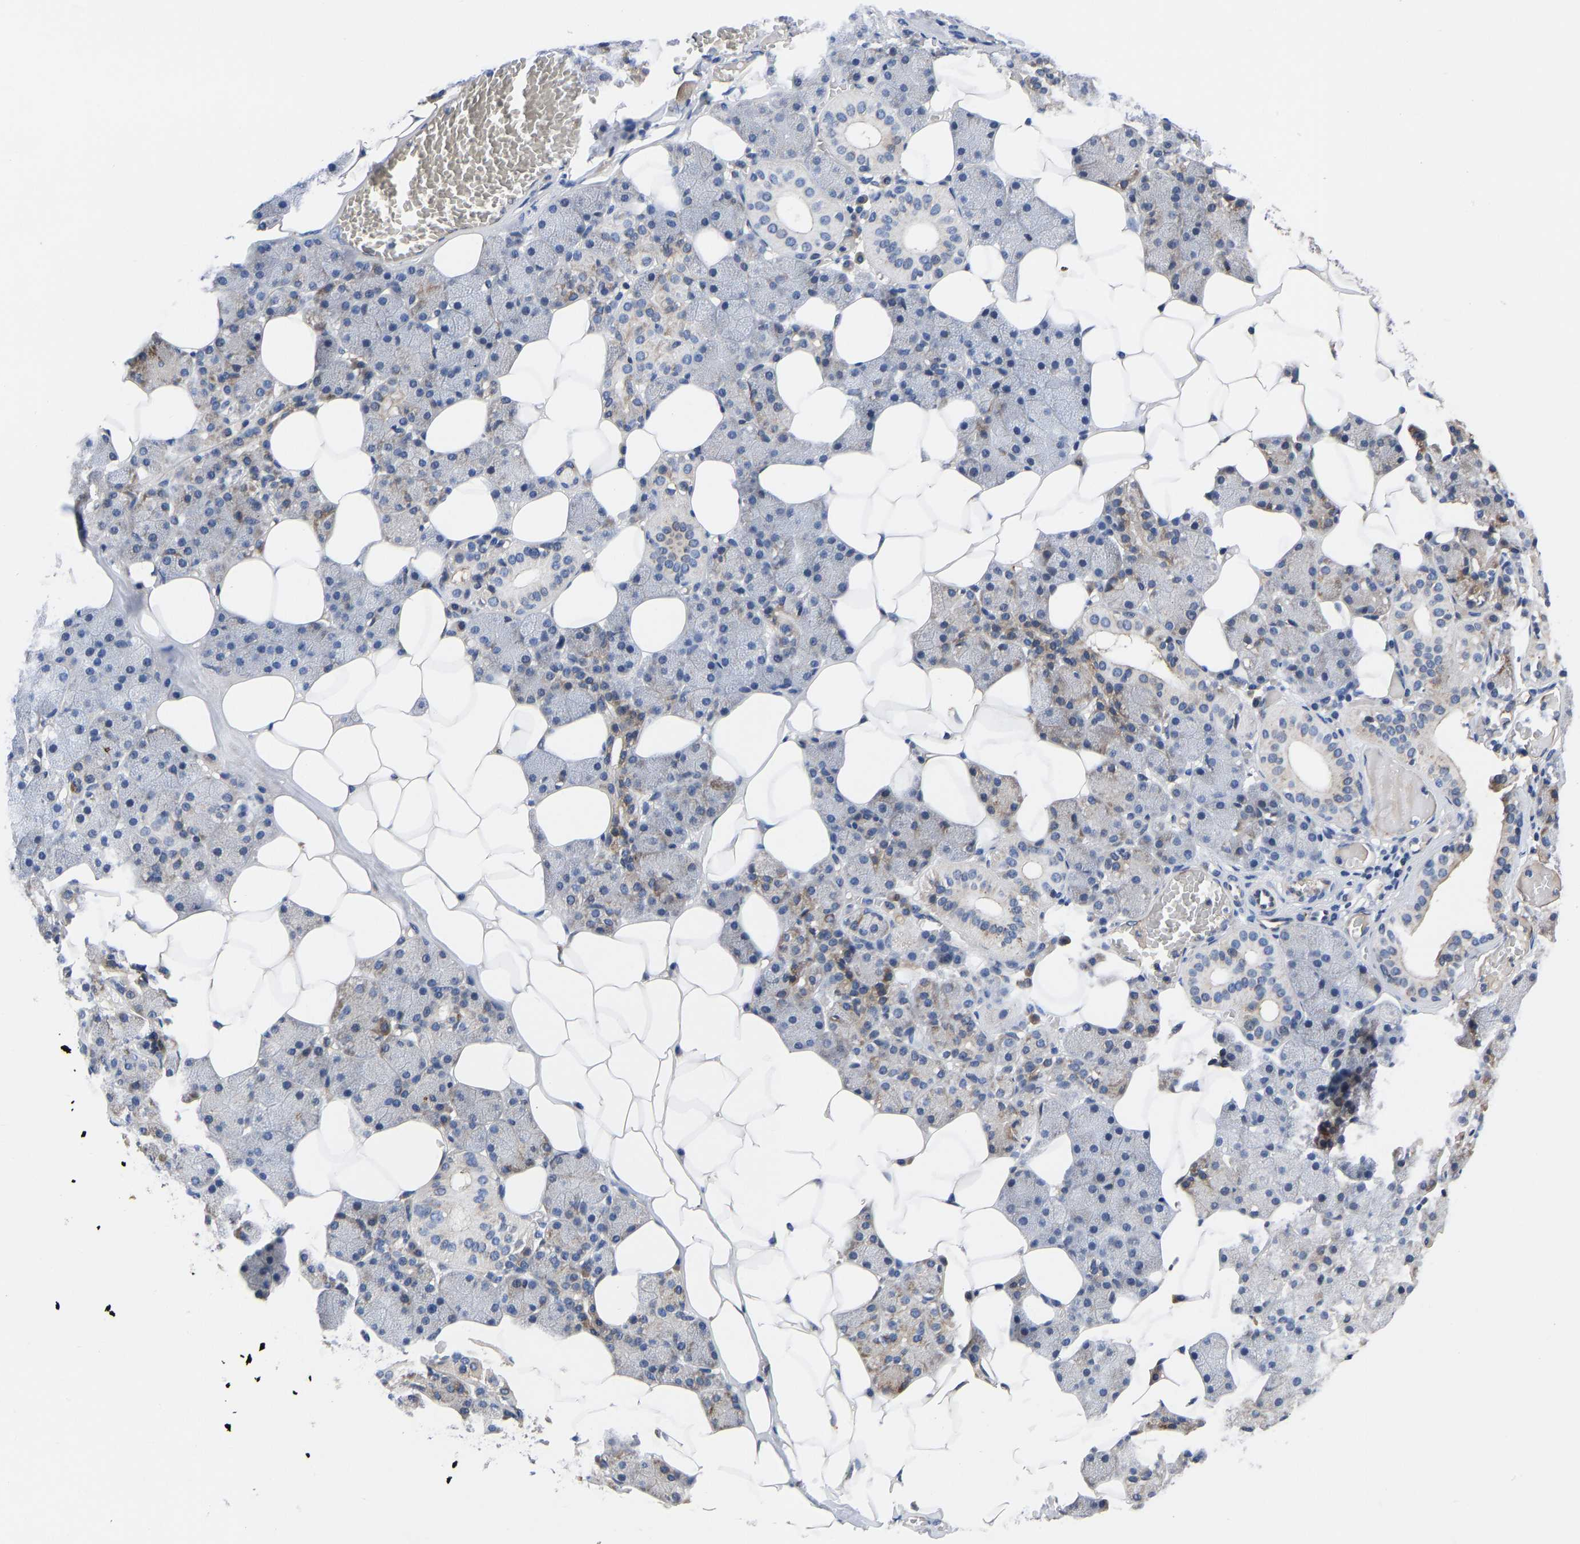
{"staining": {"intensity": "weak", "quantity": "<25%", "location": "cytoplasmic/membranous"}, "tissue": "salivary gland", "cell_type": "Glandular cells", "image_type": "normal", "snomed": [{"axis": "morphology", "description": "Normal tissue, NOS"}, {"axis": "topography", "description": "Salivary gland"}], "caption": "Immunohistochemical staining of unremarkable salivary gland shows no significant staining in glandular cells. The staining is performed using DAB (3,3'-diaminobenzidine) brown chromogen with nuclei counter-stained in using hematoxylin.", "gene": "FRRS1", "patient": {"sex": "female", "age": 33}}